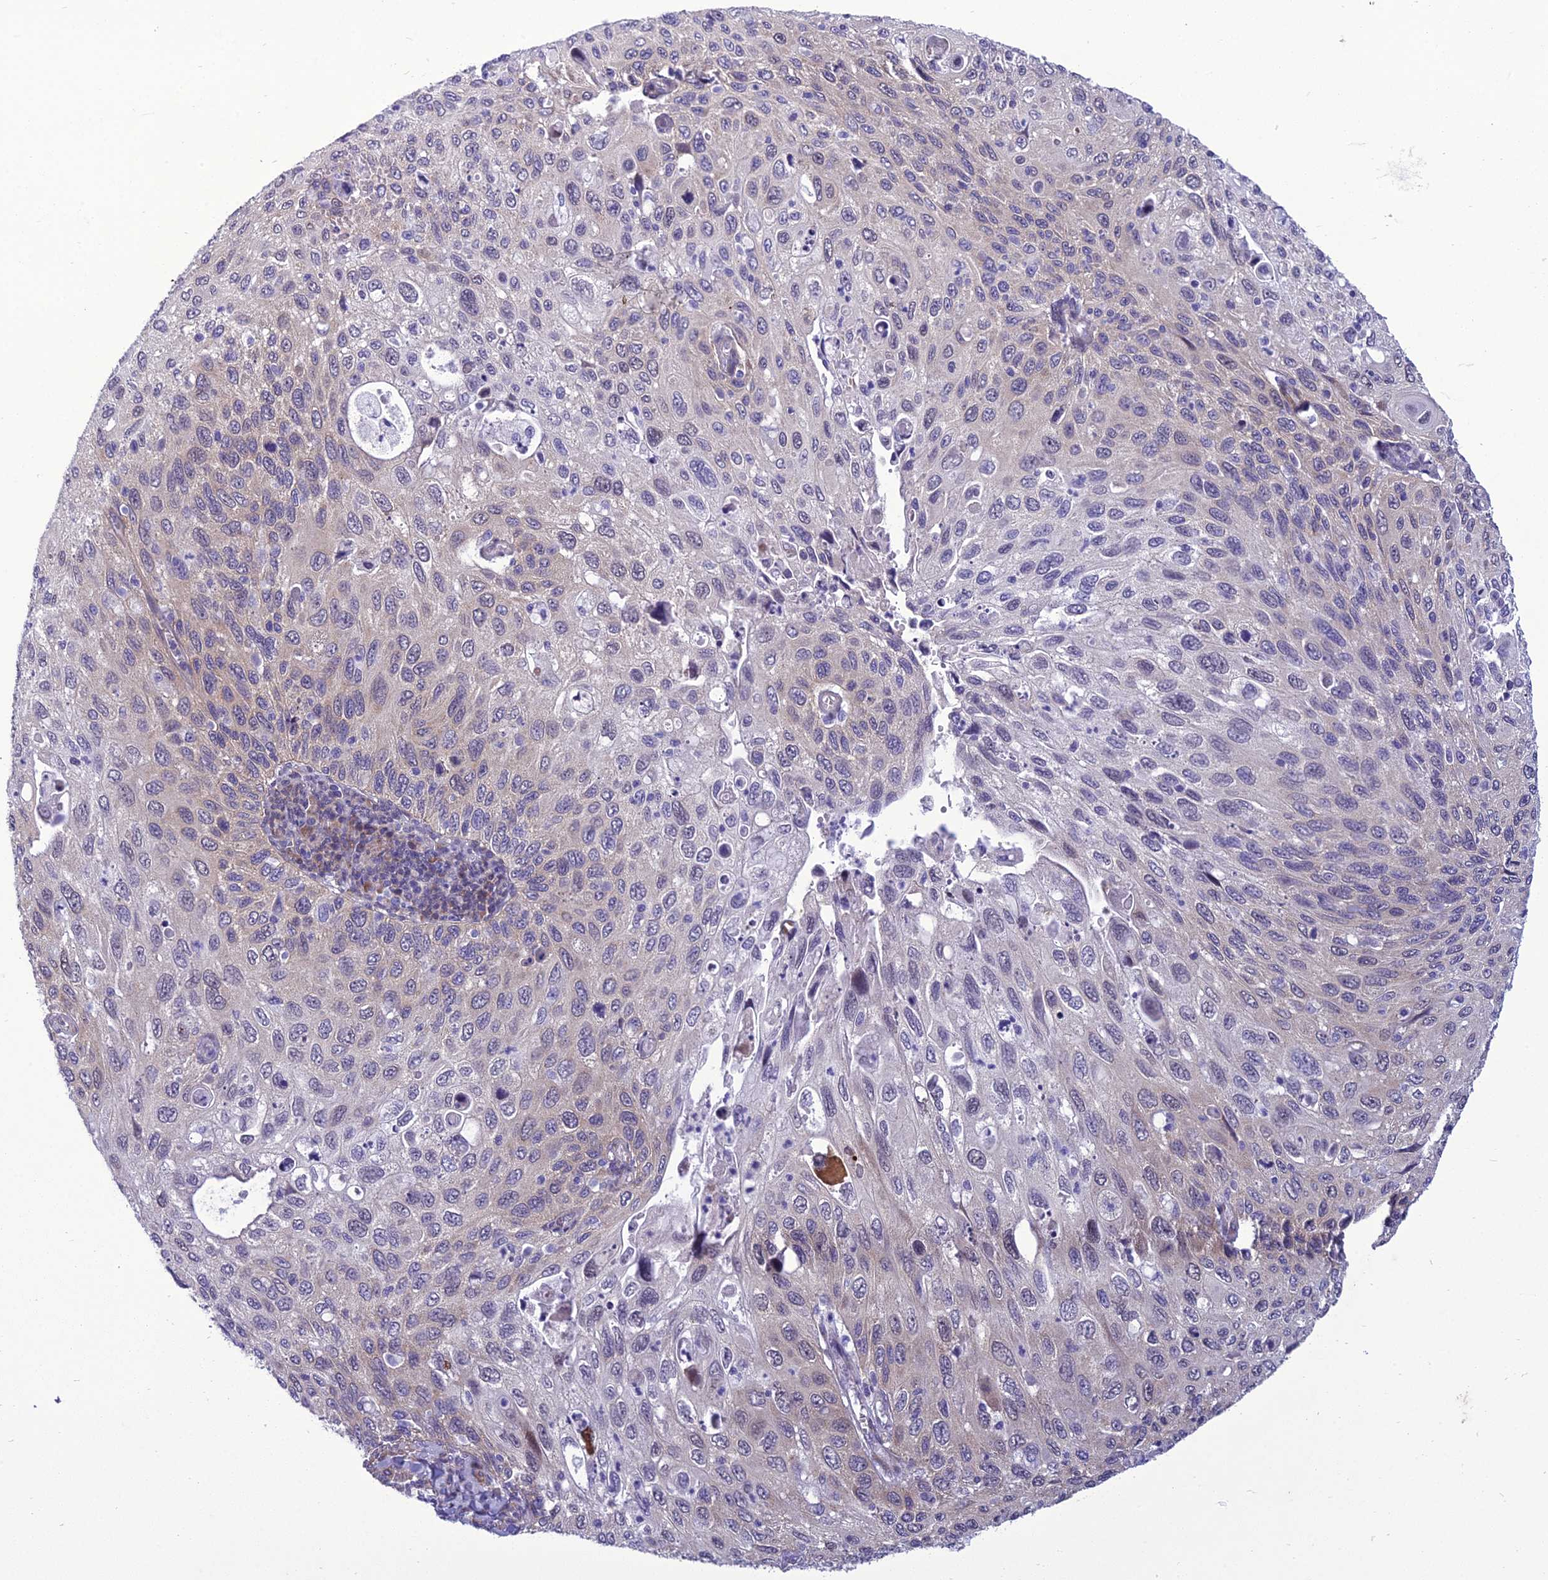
{"staining": {"intensity": "negative", "quantity": "none", "location": "none"}, "tissue": "cervical cancer", "cell_type": "Tumor cells", "image_type": "cancer", "snomed": [{"axis": "morphology", "description": "Squamous cell carcinoma, NOS"}, {"axis": "topography", "description": "Cervix"}], "caption": "A high-resolution histopathology image shows IHC staining of cervical cancer, which displays no significant staining in tumor cells.", "gene": "GAB4", "patient": {"sex": "female", "age": 70}}